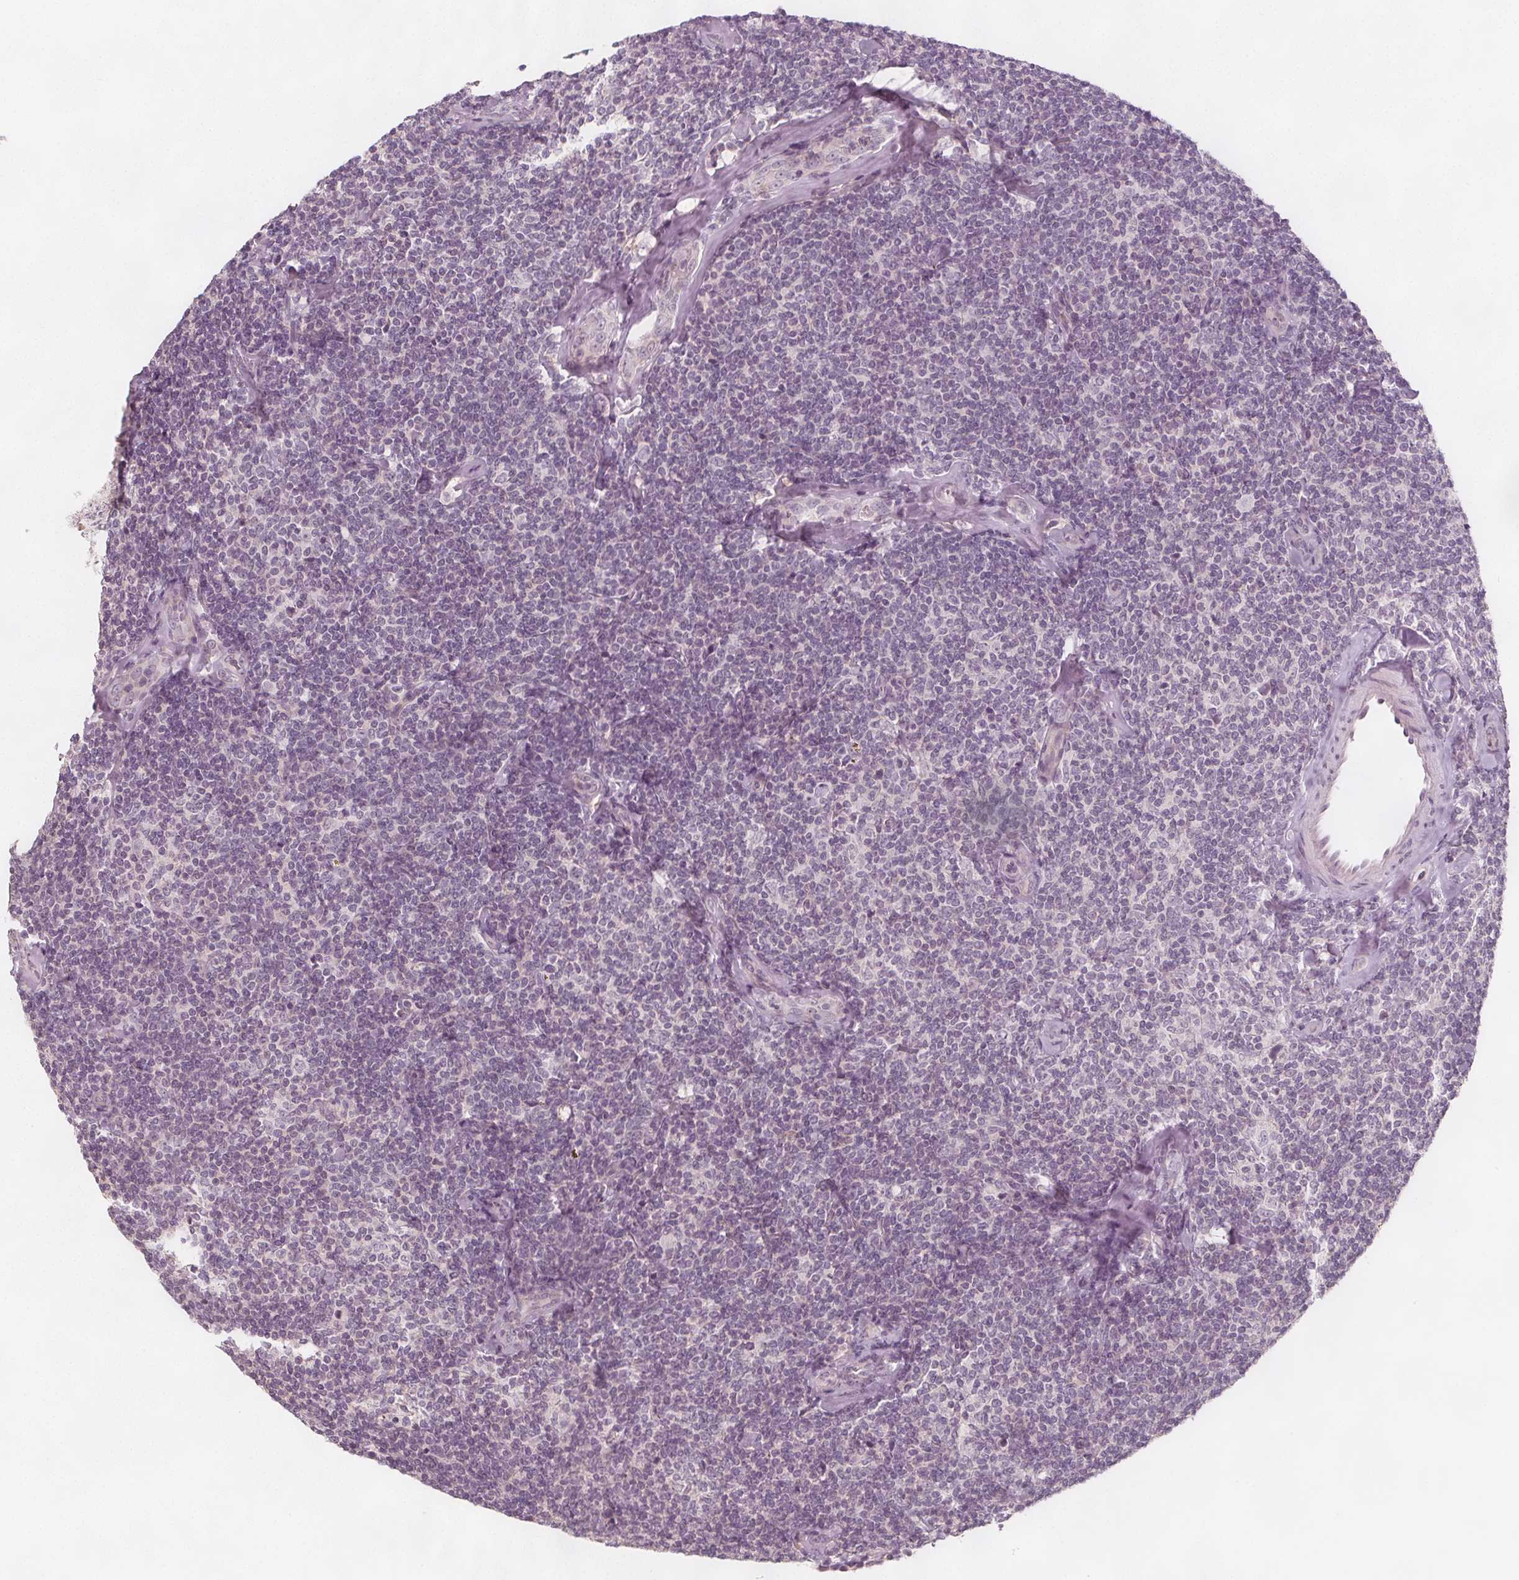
{"staining": {"intensity": "negative", "quantity": "none", "location": "none"}, "tissue": "lymphoma", "cell_type": "Tumor cells", "image_type": "cancer", "snomed": [{"axis": "morphology", "description": "Malignant lymphoma, non-Hodgkin's type, Low grade"}, {"axis": "topography", "description": "Lymph node"}], "caption": "Immunohistochemistry of human low-grade malignant lymphoma, non-Hodgkin's type reveals no positivity in tumor cells.", "gene": "C1orf167", "patient": {"sex": "female", "age": 56}}